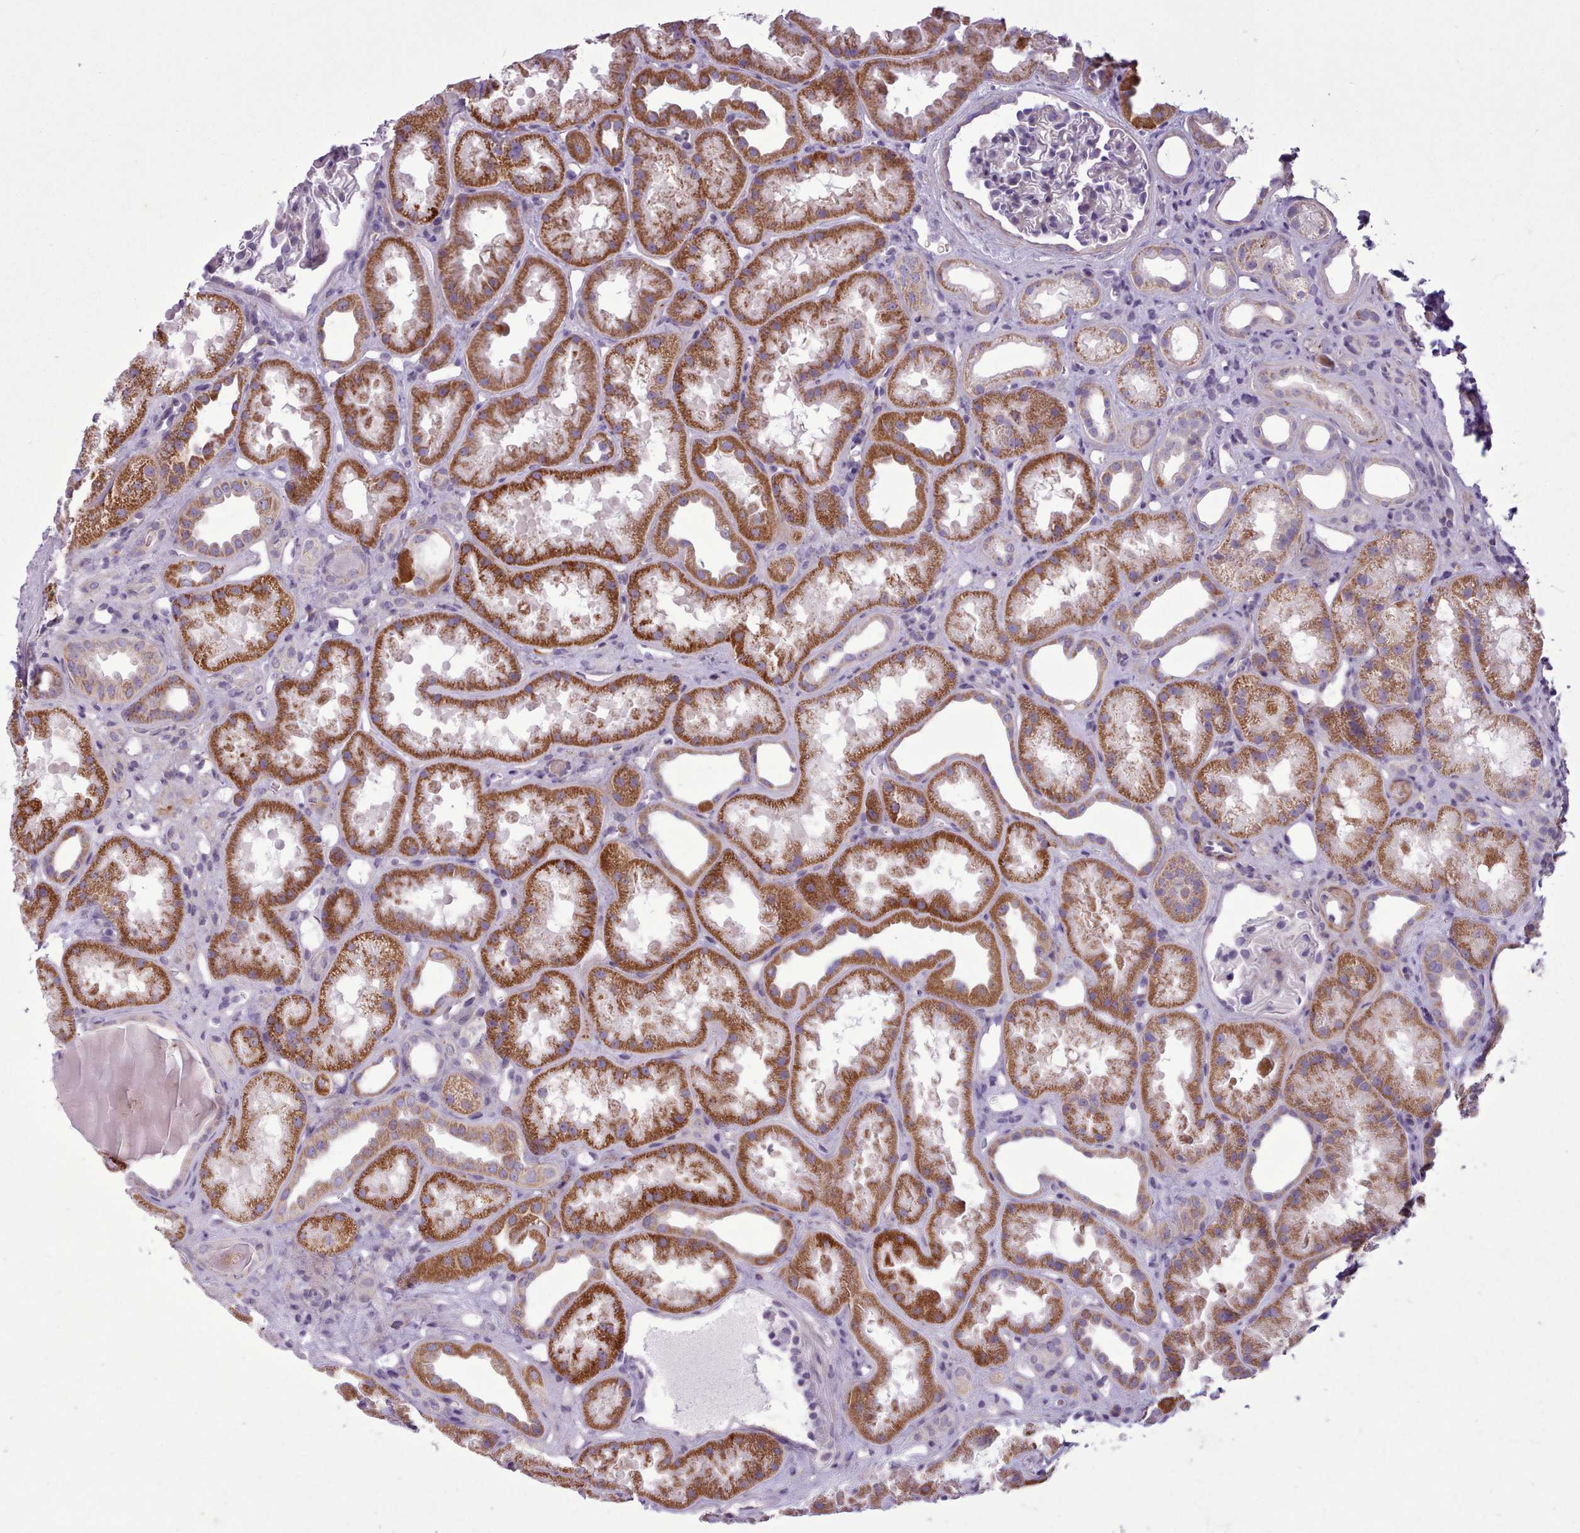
{"staining": {"intensity": "negative", "quantity": "none", "location": "none"}, "tissue": "kidney", "cell_type": "Cells in glomeruli", "image_type": "normal", "snomed": [{"axis": "morphology", "description": "Normal tissue, NOS"}, {"axis": "topography", "description": "Kidney"}], "caption": "Immunohistochemical staining of unremarkable human kidney demonstrates no significant expression in cells in glomeruli. (IHC, brightfield microscopy, high magnification).", "gene": "AVL9", "patient": {"sex": "male", "age": 61}}